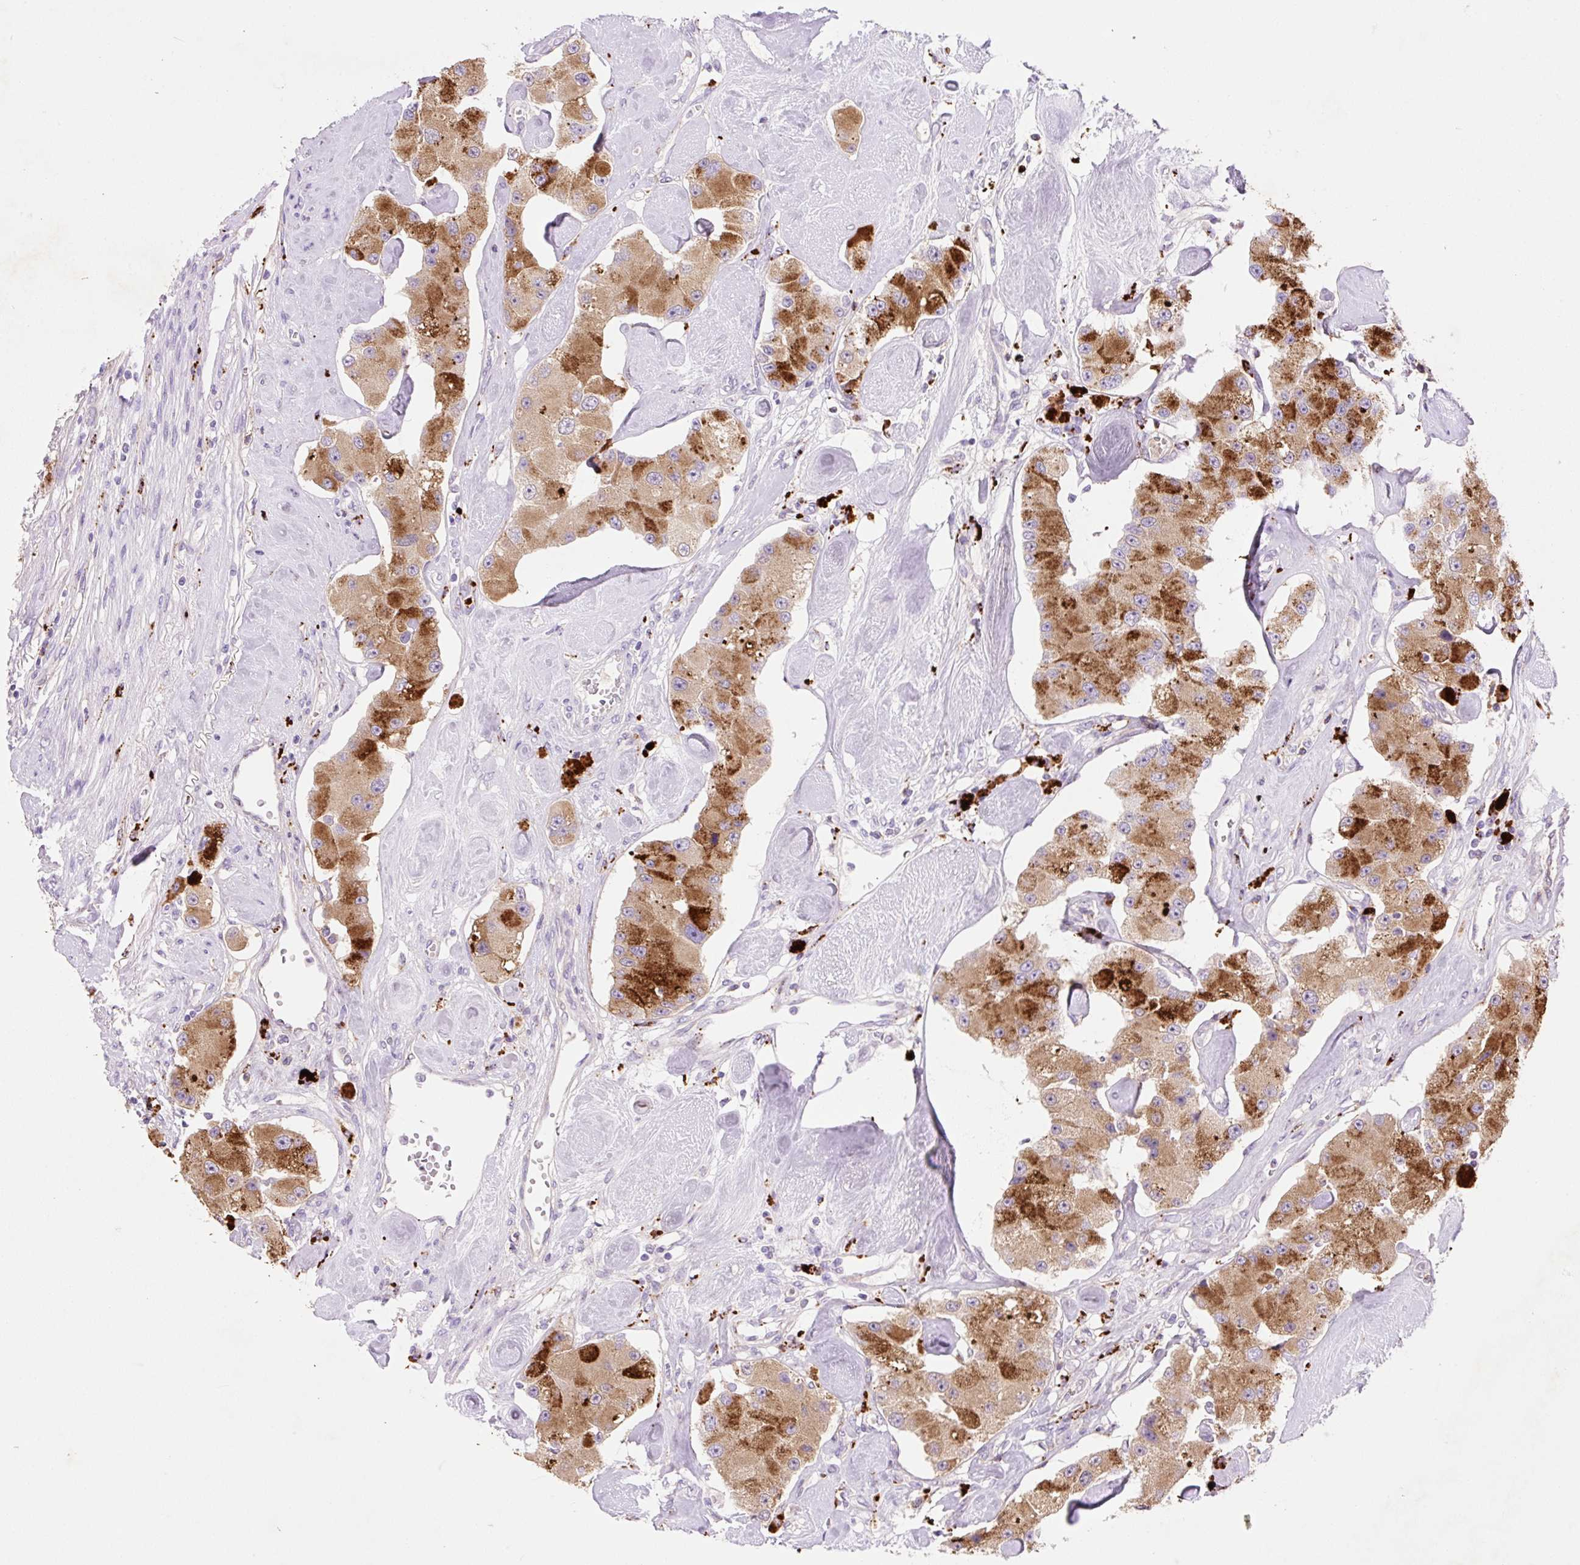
{"staining": {"intensity": "moderate", "quantity": ">75%", "location": "cytoplasmic/membranous"}, "tissue": "carcinoid", "cell_type": "Tumor cells", "image_type": "cancer", "snomed": [{"axis": "morphology", "description": "Carcinoid, malignant, NOS"}, {"axis": "topography", "description": "Pancreas"}], "caption": "Brown immunohistochemical staining in carcinoid (malignant) shows moderate cytoplasmic/membranous expression in approximately >75% of tumor cells.", "gene": "HEXA", "patient": {"sex": "male", "age": 41}}